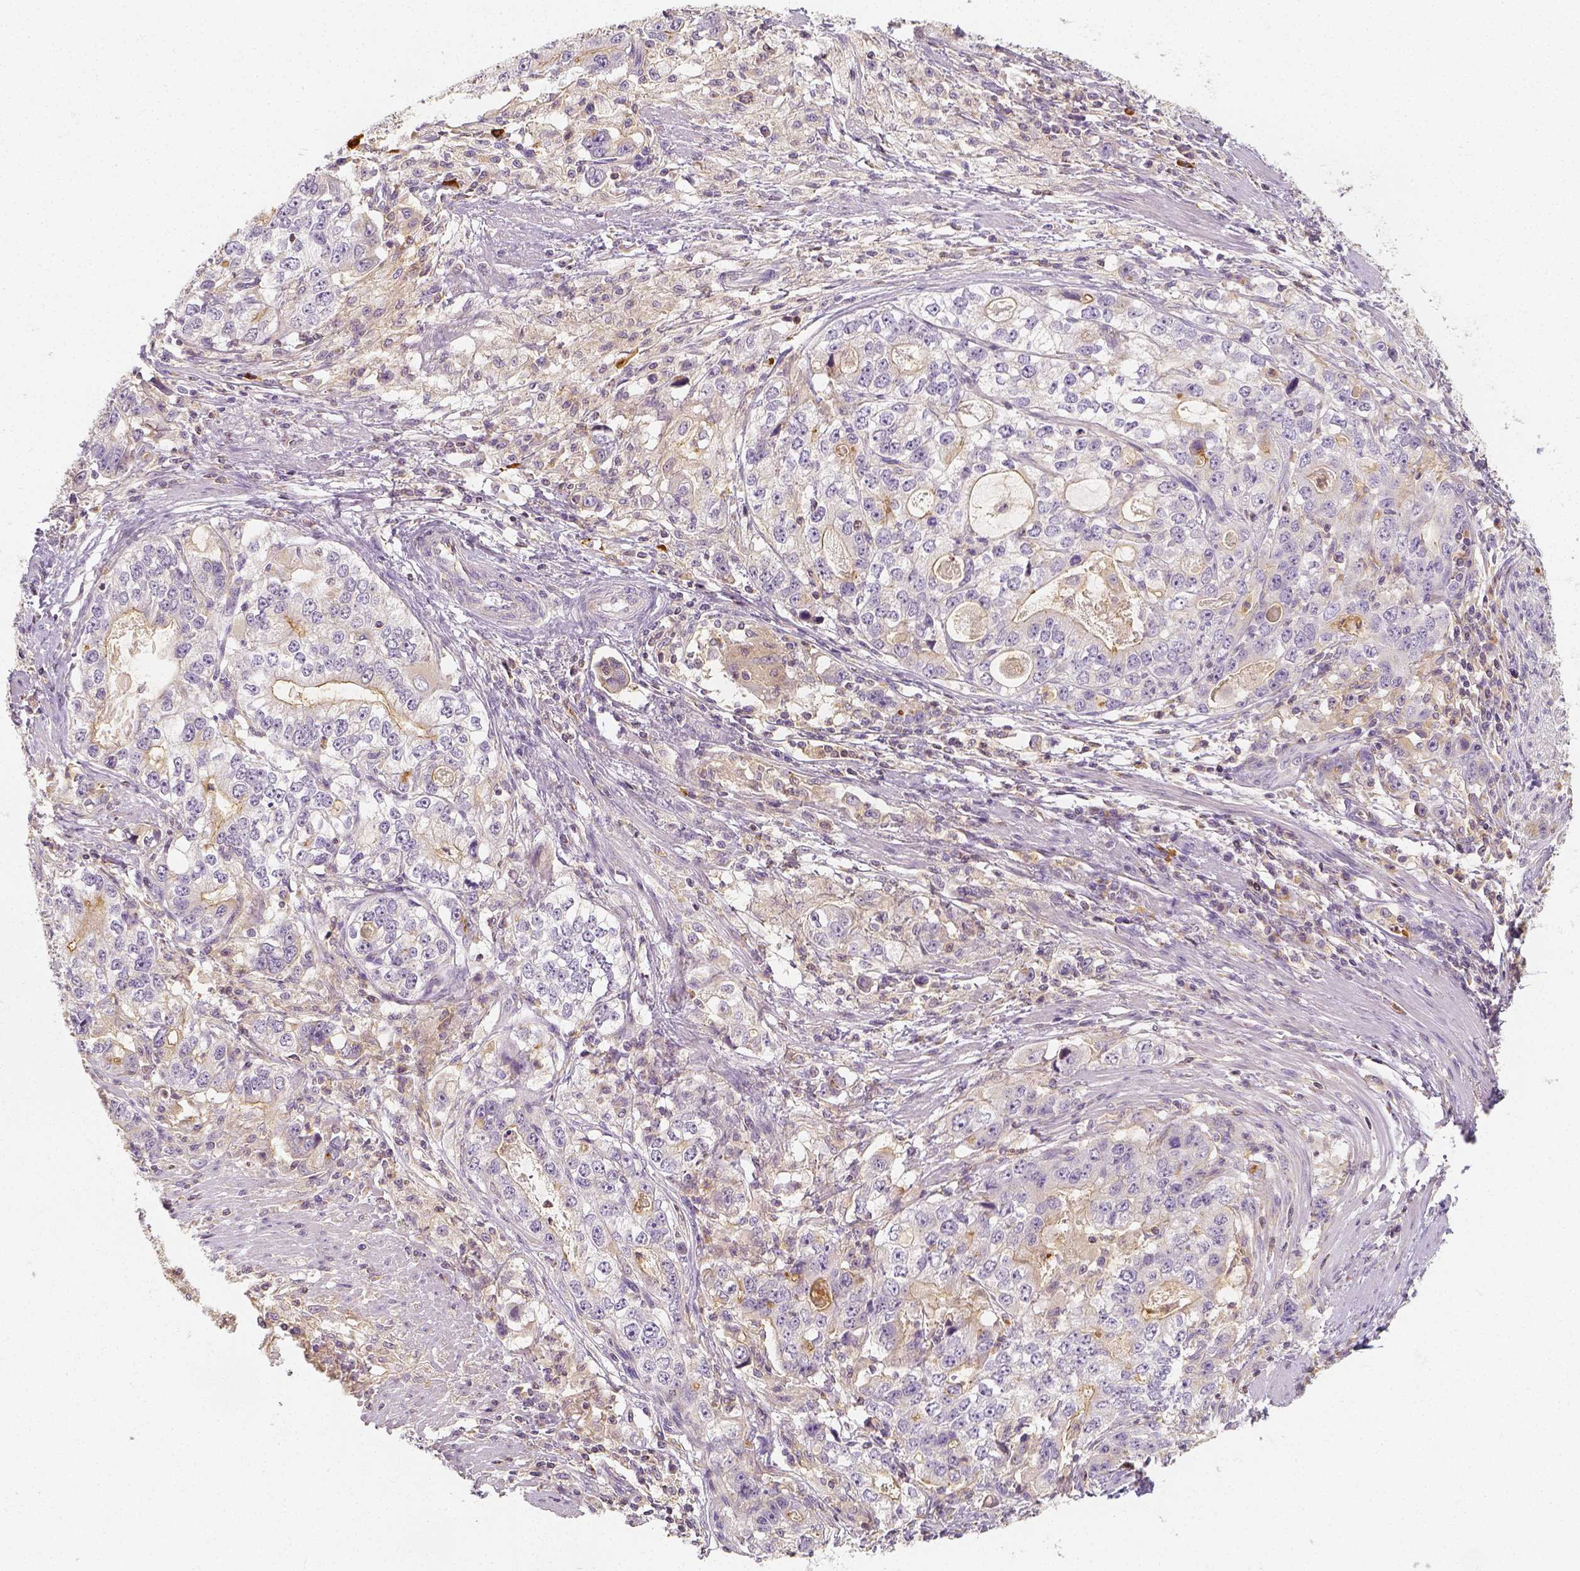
{"staining": {"intensity": "negative", "quantity": "none", "location": "none"}, "tissue": "stomach cancer", "cell_type": "Tumor cells", "image_type": "cancer", "snomed": [{"axis": "morphology", "description": "Adenocarcinoma, NOS"}, {"axis": "topography", "description": "Stomach, lower"}], "caption": "Immunohistochemistry (IHC) micrograph of neoplastic tissue: stomach cancer (adenocarcinoma) stained with DAB demonstrates no significant protein expression in tumor cells.", "gene": "PTPRJ", "patient": {"sex": "female", "age": 72}}